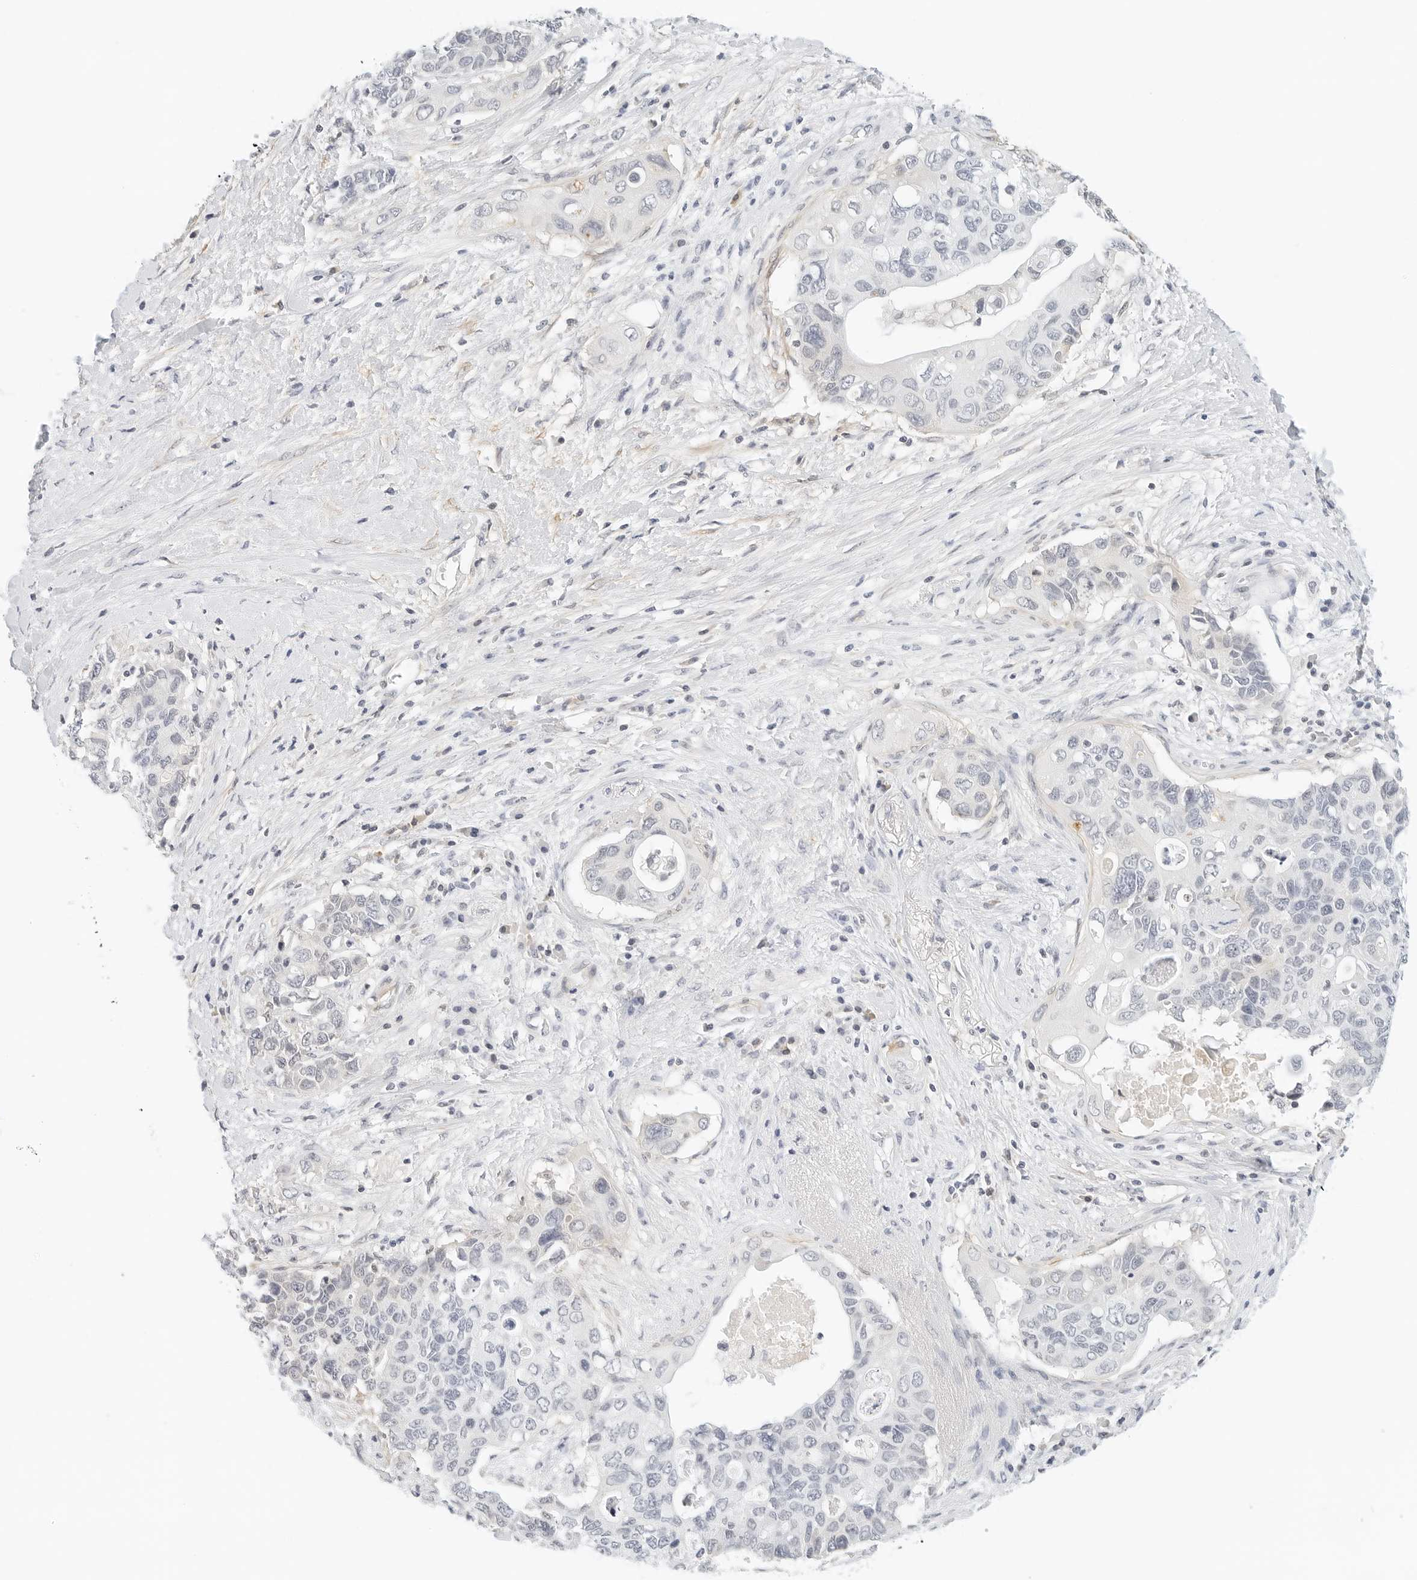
{"staining": {"intensity": "negative", "quantity": "none", "location": "none"}, "tissue": "pancreatic cancer", "cell_type": "Tumor cells", "image_type": "cancer", "snomed": [{"axis": "morphology", "description": "Adenocarcinoma, NOS"}, {"axis": "topography", "description": "Pancreas"}], "caption": "Immunohistochemistry (IHC) of pancreatic cancer exhibits no staining in tumor cells.", "gene": "PKDCC", "patient": {"sex": "female", "age": 56}}